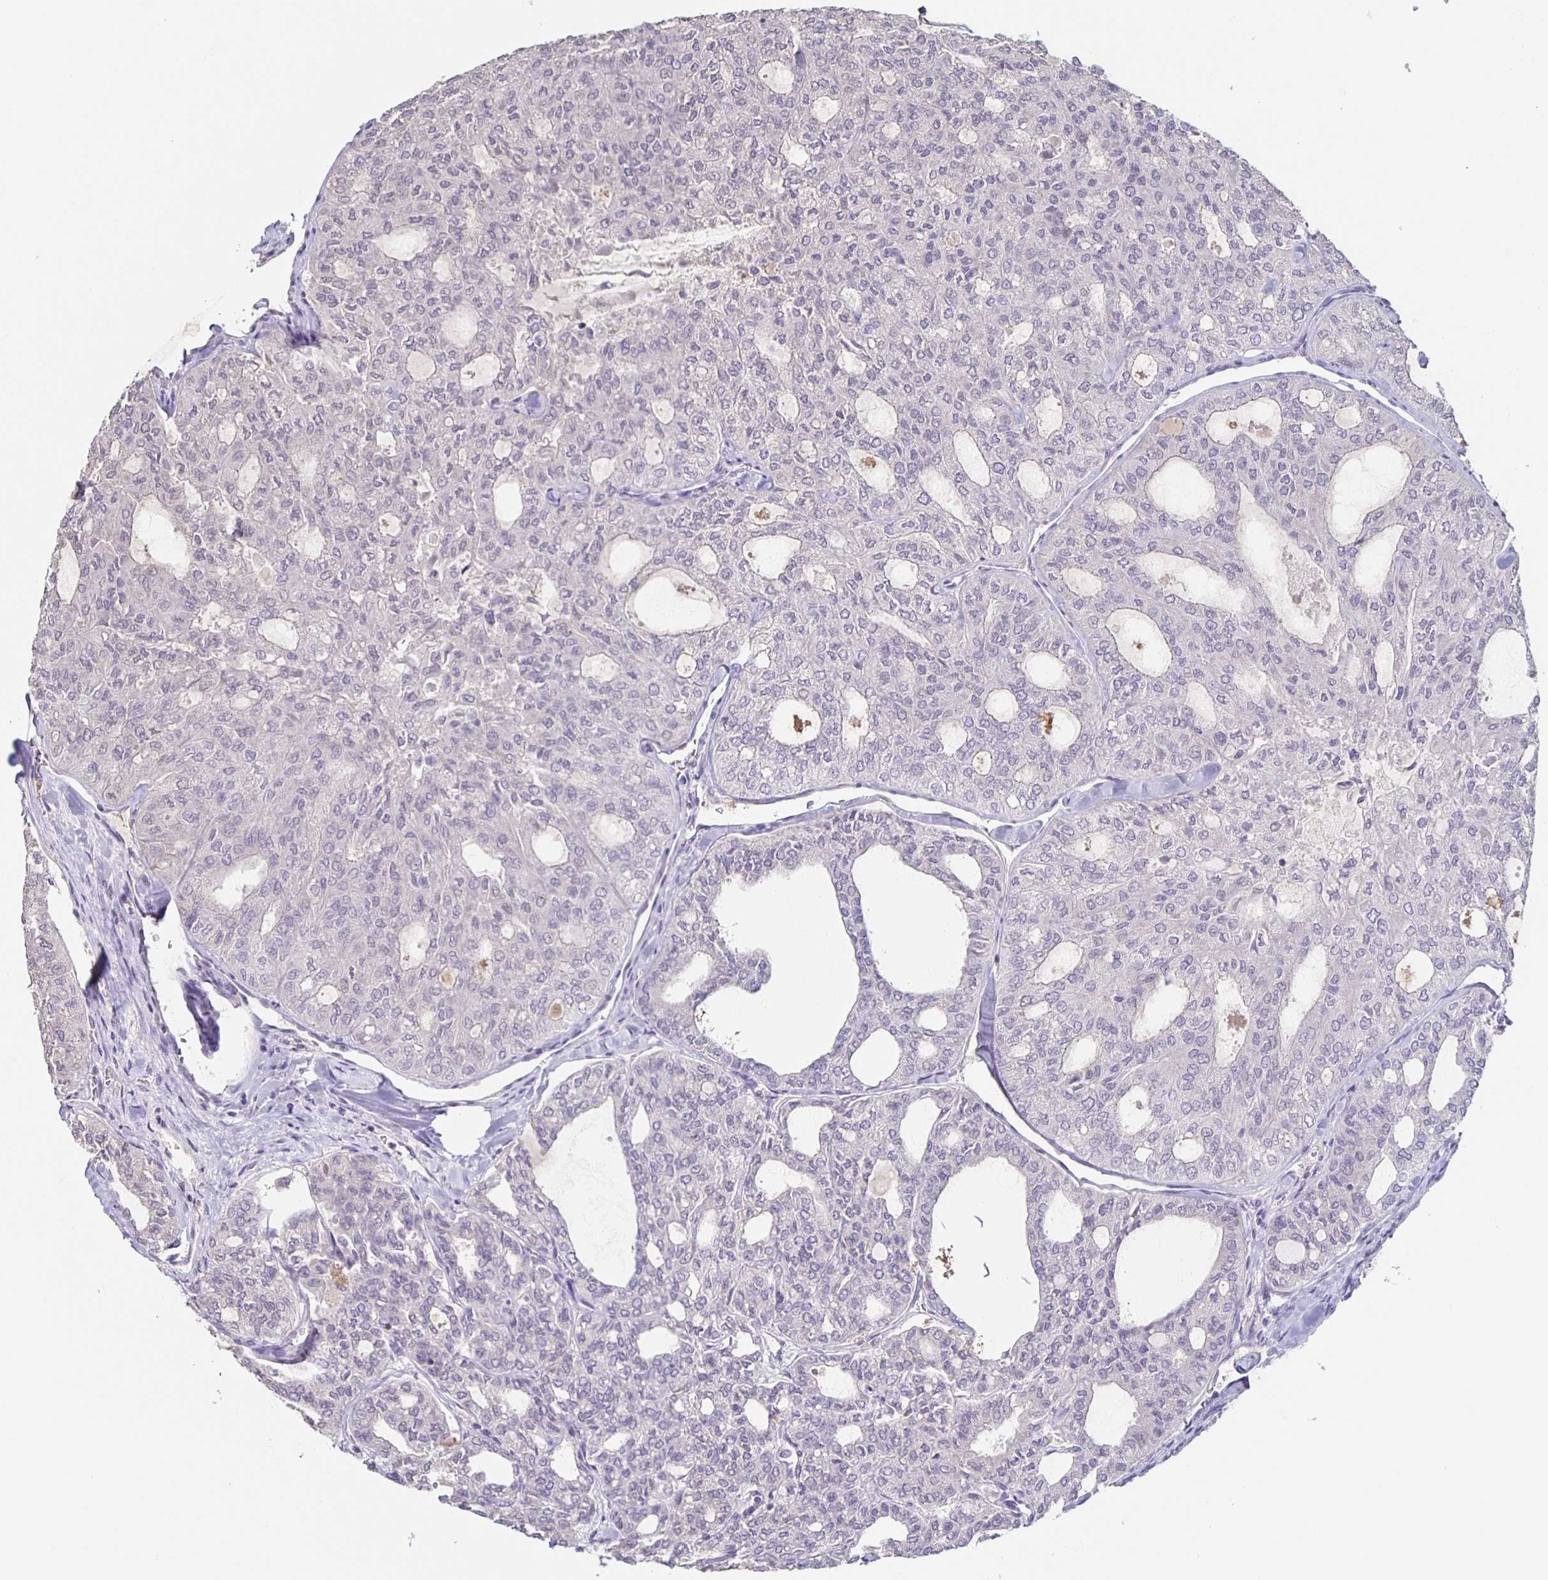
{"staining": {"intensity": "negative", "quantity": "none", "location": "none"}, "tissue": "thyroid cancer", "cell_type": "Tumor cells", "image_type": "cancer", "snomed": [{"axis": "morphology", "description": "Follicular adenoma carcinoma, NOS"}, {"axis": "topography", "description": "Thyroid gland"}], "caption": "A micrograph of thyroid cancer (follicular adenoma carcinoma) stained for a protein exhibits no brown staining in tumor cells. Brightfield microscopy of immunohistochemistry (IHC) stained with DAB (brown) and hematoxylin (blue), captured at high magnification.", "gene": "INSL5", "patient": {"sex": "male", "age": 75}}